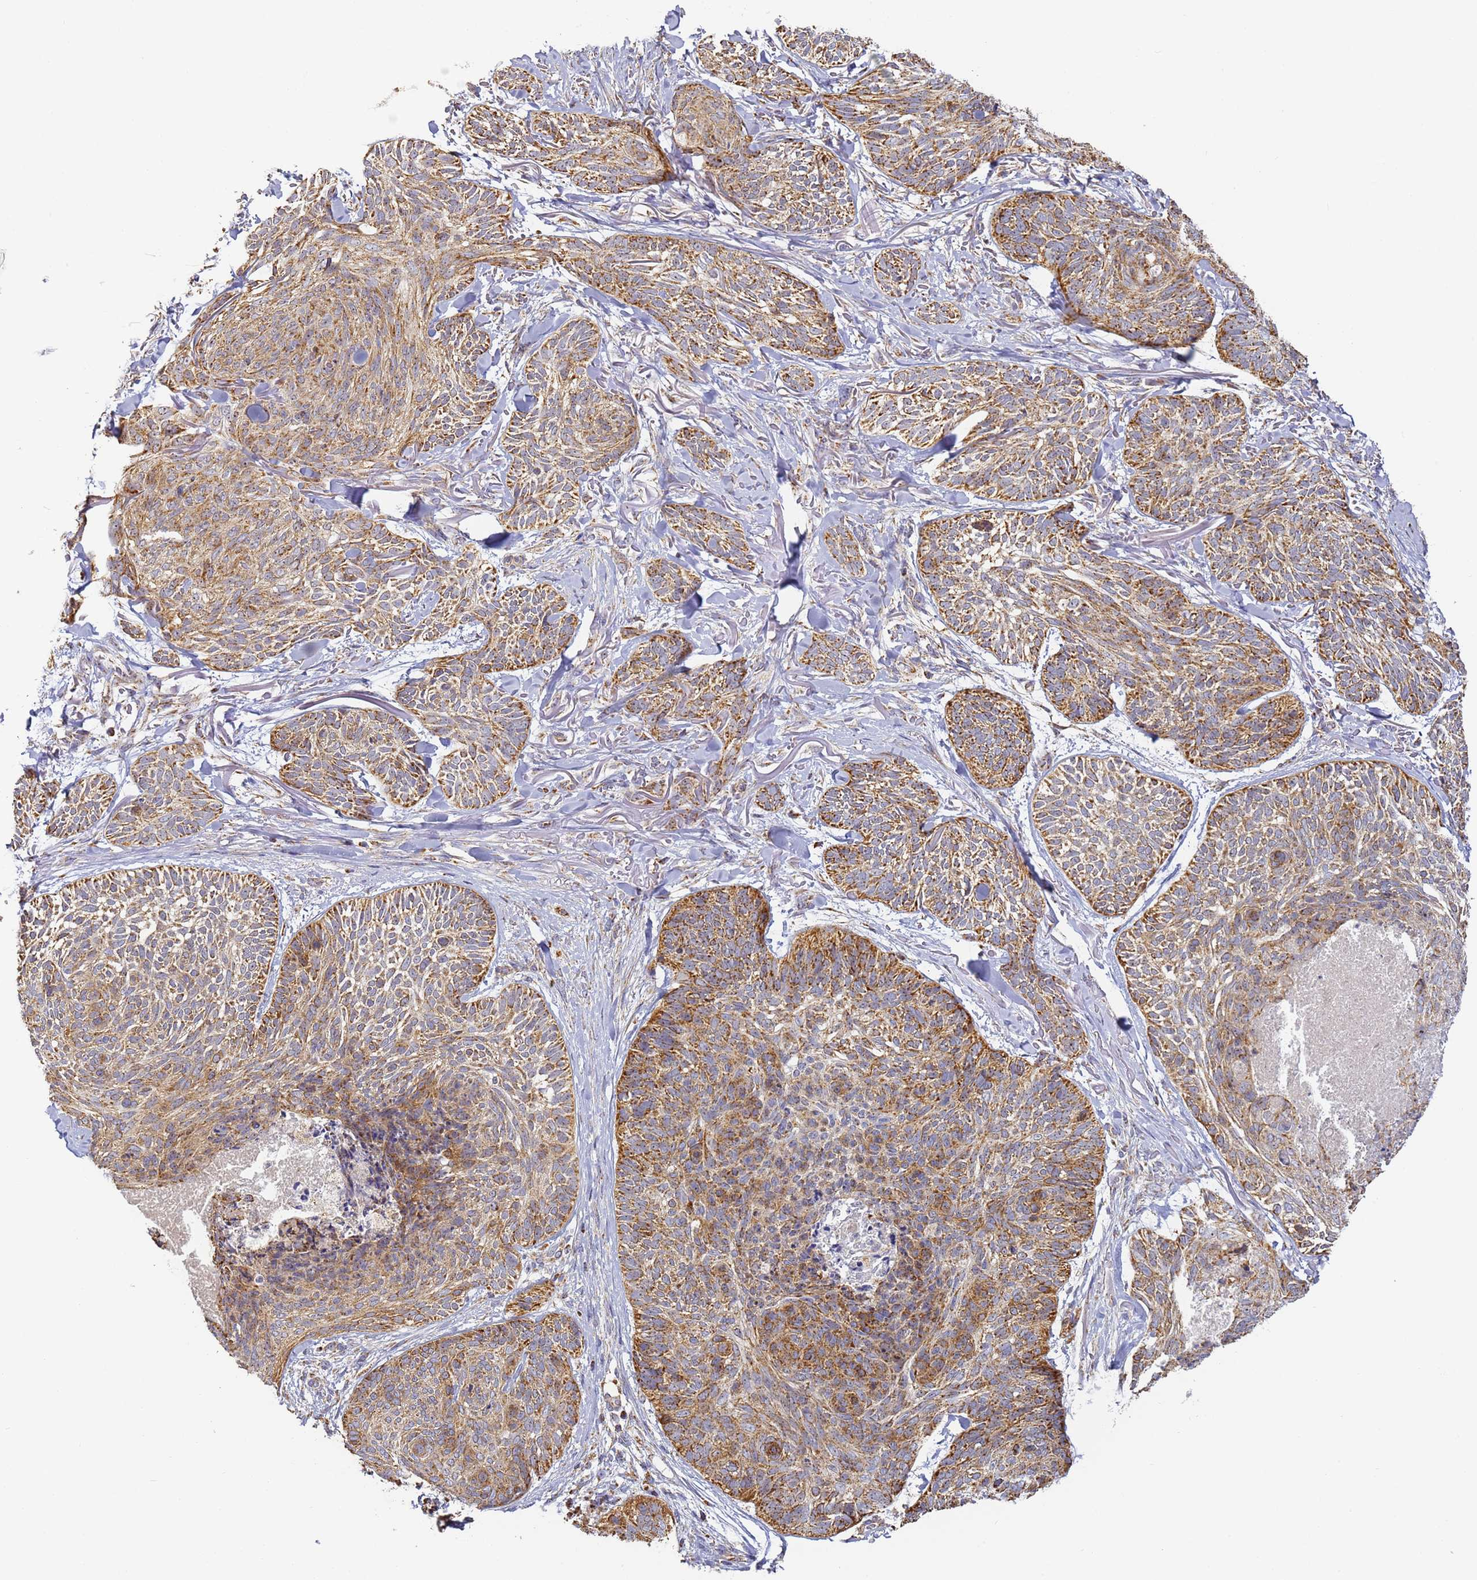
{"staining": {"intensity": "moderate", "quantity": ">75%", "location": "cytoplasmic/membranous"}, "tissue": "skin cancer", "cell_type": "Tumor cells", "image_type": "cancer", "snomed": [{"axis": "morphology", "description": "Normal tissue, NOS"}, {"axis": "morphology", "description": "Basal cell carcinoma"}, {"axis": "topography", "description": "Skin"}], "caption": "Skin cancer (basal cell carcinoma) stained for a protein (brown) reveals moderate cytoplasmic/membranous positive staining in approximately >75% of tumor cells.", "gene": "FRG2C", "patient": {"sex": "male", "age": 66}}